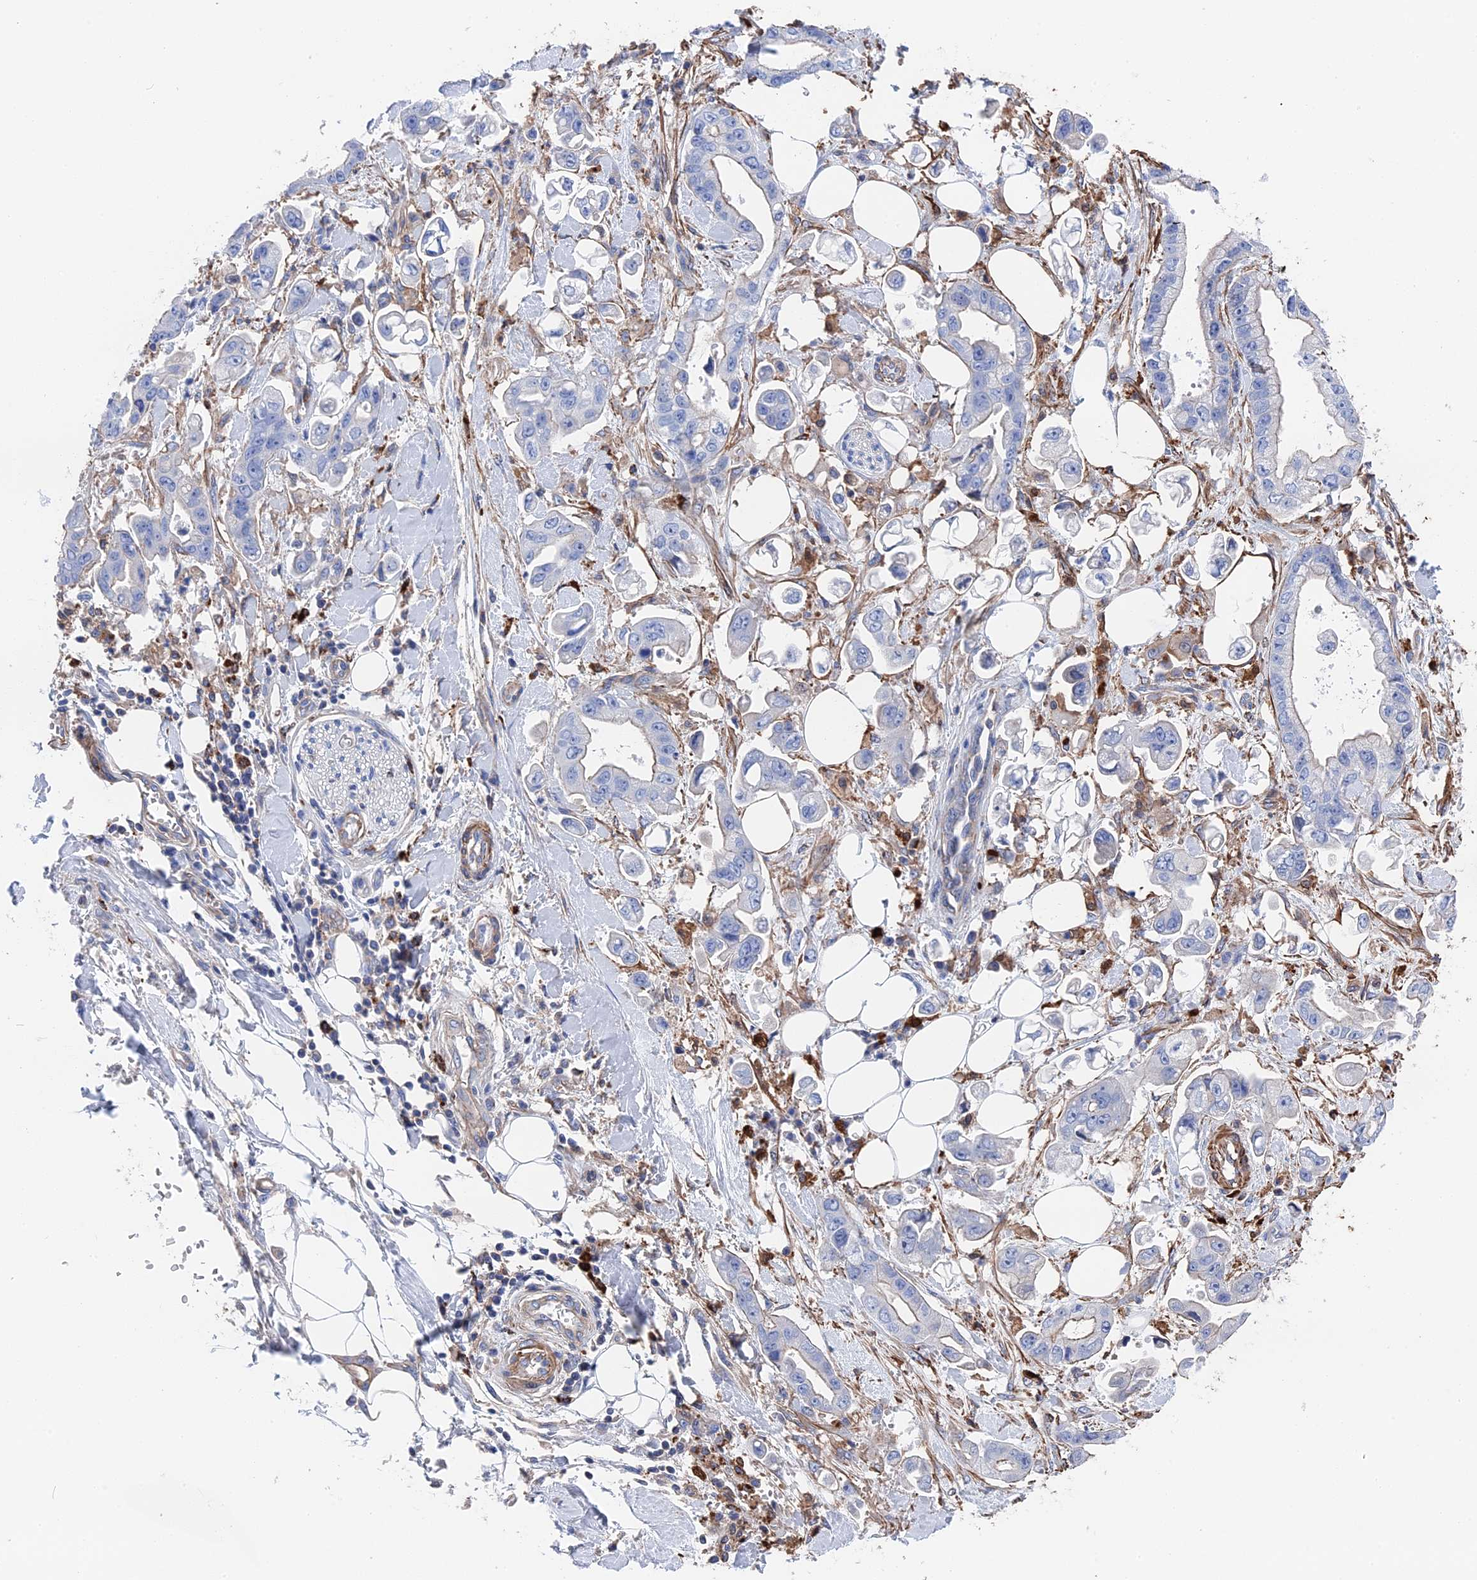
{"staining": {"intensity": "negative", "quantity": "none", "location": "none"}, "tissue": "stomach cancer", "cell_type": "Tumor cells", "image_type": "cancer", "snomed": [{"axis": "morphology", "description": "Adenocarcinoma, NOS"}, {"axis": "topography", "description": "Stomach"}], "caption": "The histopathology image demonstrates no significant expression in tumor cells of stomach cancer. (Brightfield microscopy of DAB (3,3'-diaminobenzidine) immunohistochemistry (IHC) at high magnification).", "gene": "STRA6", "patient": {"sex": "male", "age": 62}}